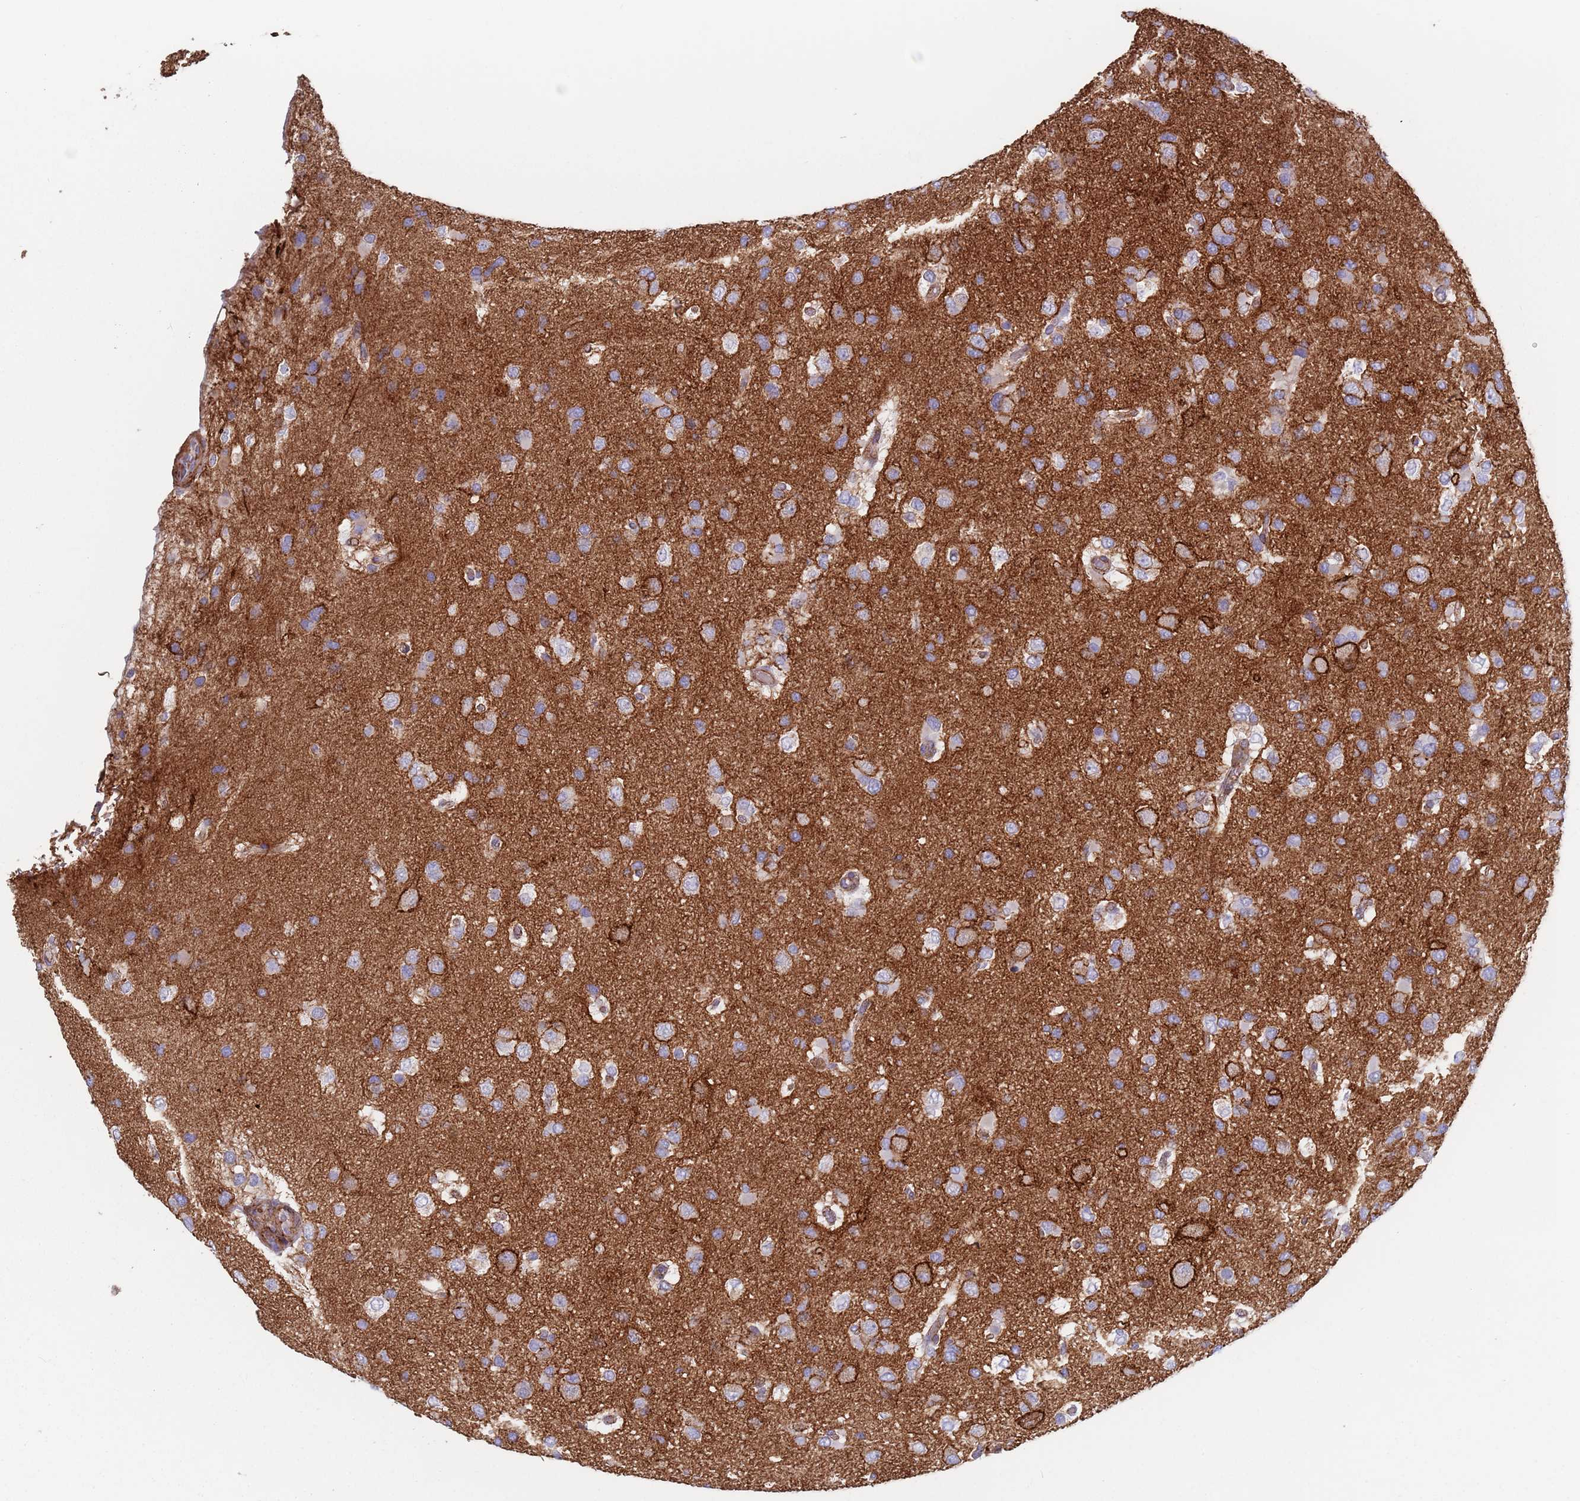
{"staining": {"intensity": "negative", "quantity": "none", "location": "none"}, "tissue": "glioma", "cell_type": "Tumor cells", "image_type": "cancer", "snomed": [{"axis": "morphology", "description": "Glioma, malignant, High grade"}, {"axis": "topography", "description": "Brain"}], "caption": "High power microscopy image of an immunohistochemistry histopathology image of glioma, revealing no significant staining in tumor cells.", "gene": "RNF144A", "patient": {"sex": "male", "age": 53}}